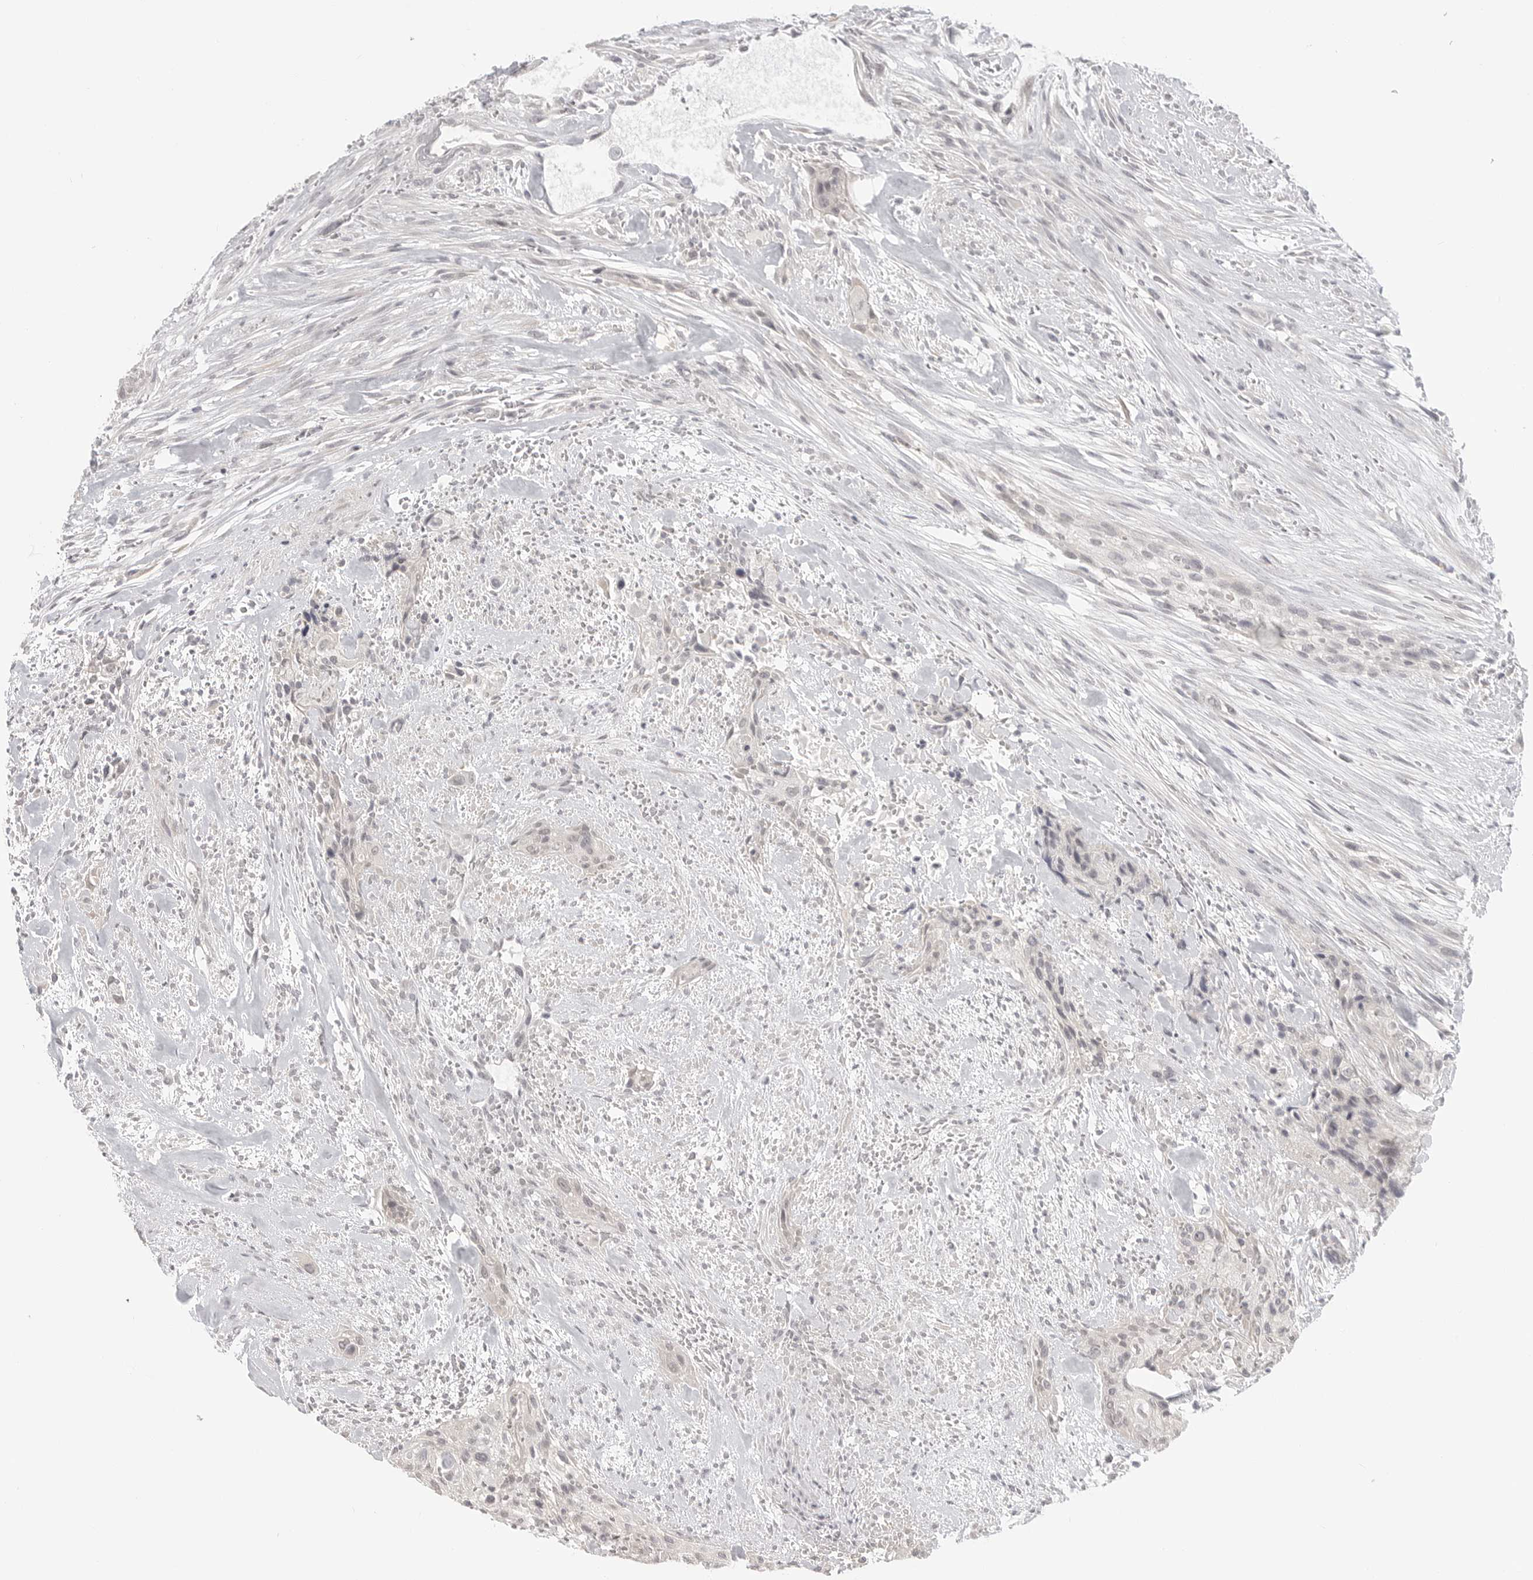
{"staining": {"intensity": "negative", "quantity": "none", "location": "none"}, "tissue": "urothelial cancer", "cell_type": "Tumor cells", "image_type": "cancer", "snomed": [{"axis": "morphology", "description": "Urothelial carcinoma, High grade"}, {"axis": "topography", "description": "Urinary bladder"}], "caption": "The immunohistochemistry (IHC) micrograph has no significant expression in tumor cells of high-grade urothelial carcinoma tissue. (IHC, brightfield microscopy, high magnification).", "gene": "KLK11", "patient": {"sex": "male", "age": 35}}